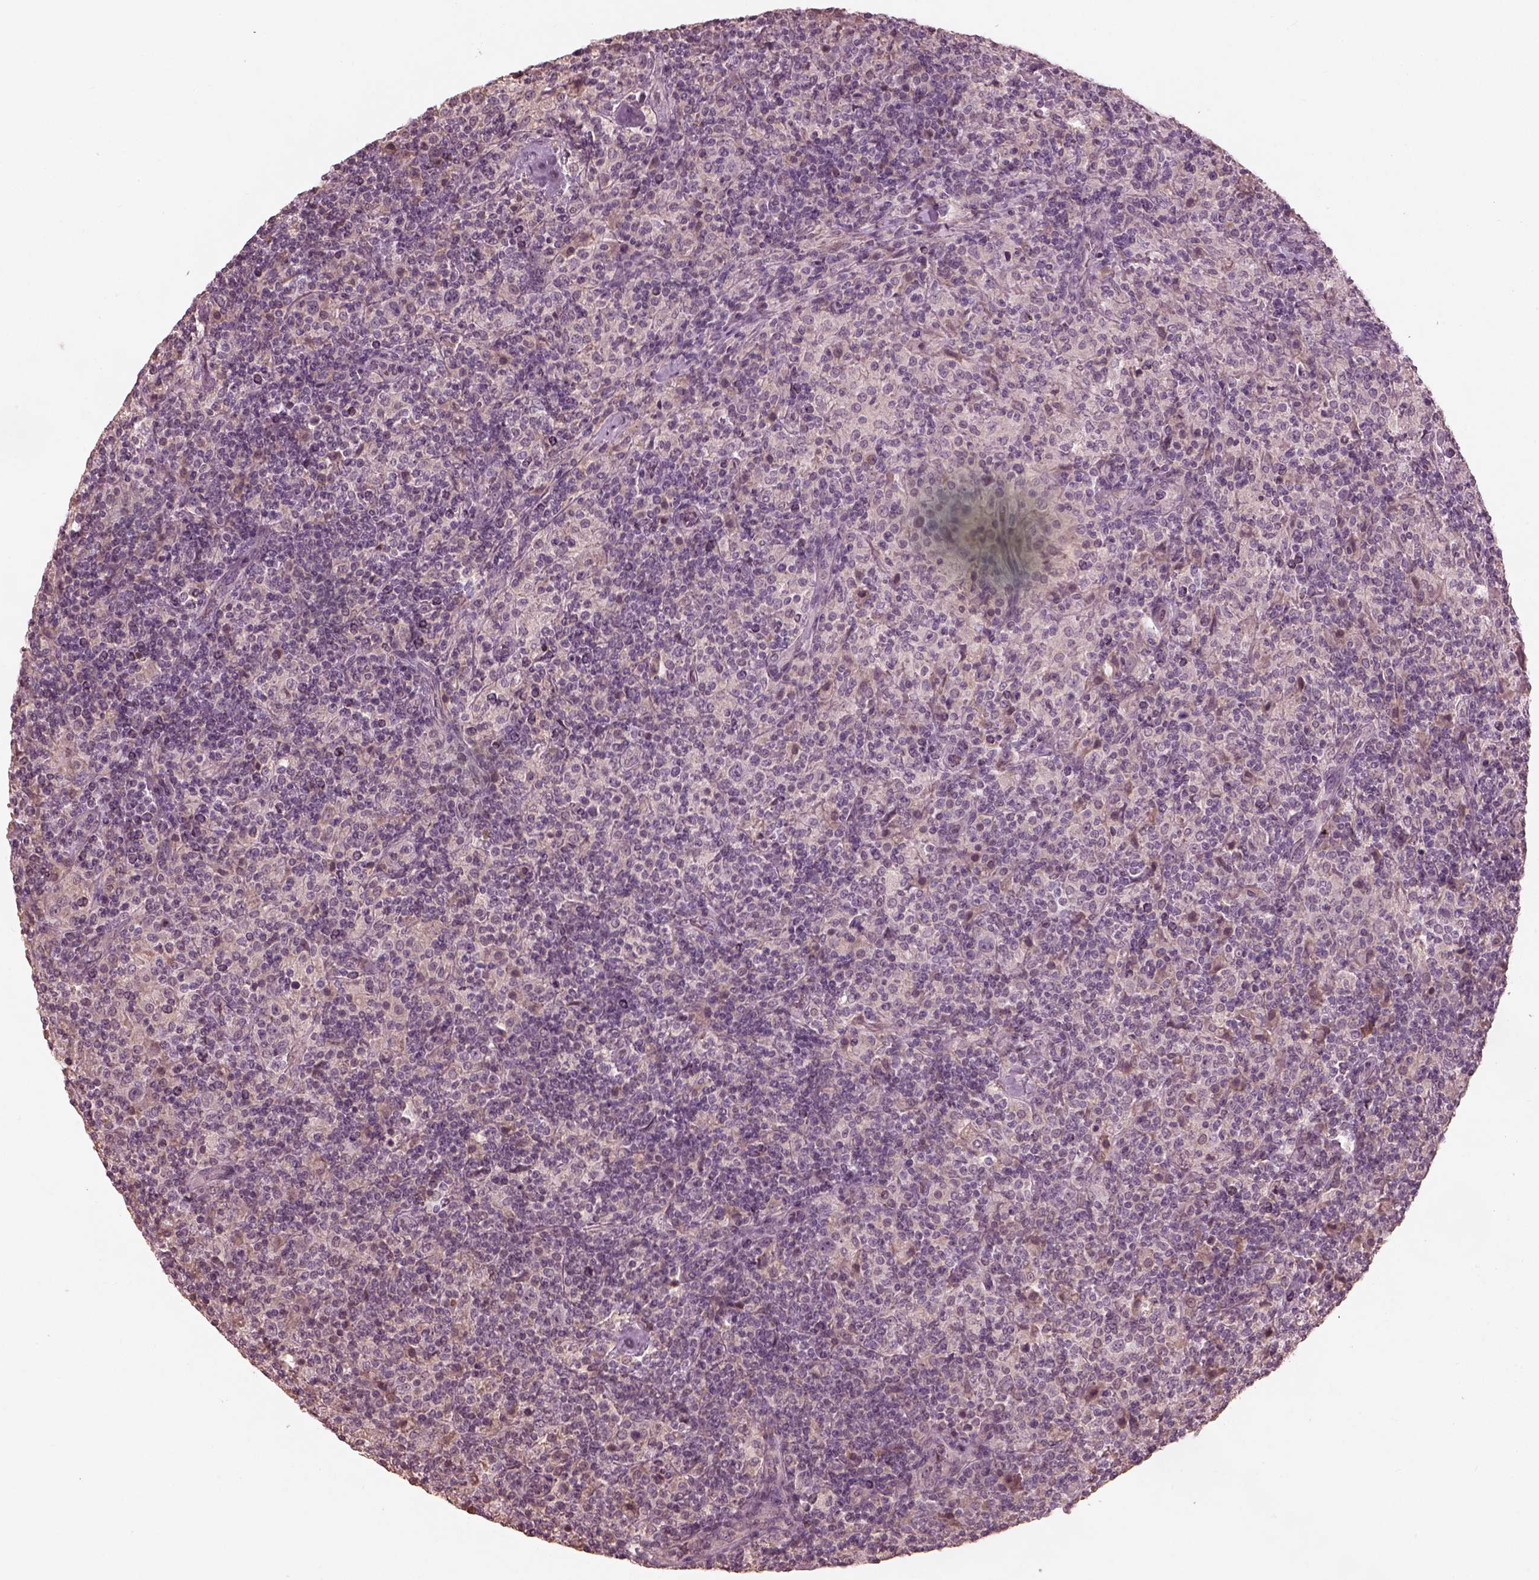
{"staining": {"intensity": "negative", "quantity": "none", "location": "none"}, "tissue": "lymphoma", "cell_type": "Tumor cells", "image_type": "cancer", "snomed": [{"axis": "morphology", "description": "Hodgkin's disease, NOS"}, {"axis": "topography", "description": "Lymph node"}], "caption": "A photomicrograph of human lymphoma is negative for staining in tumor cells.", "gene": "CALR3", "patient": {"sex": "male", "age": 70}}